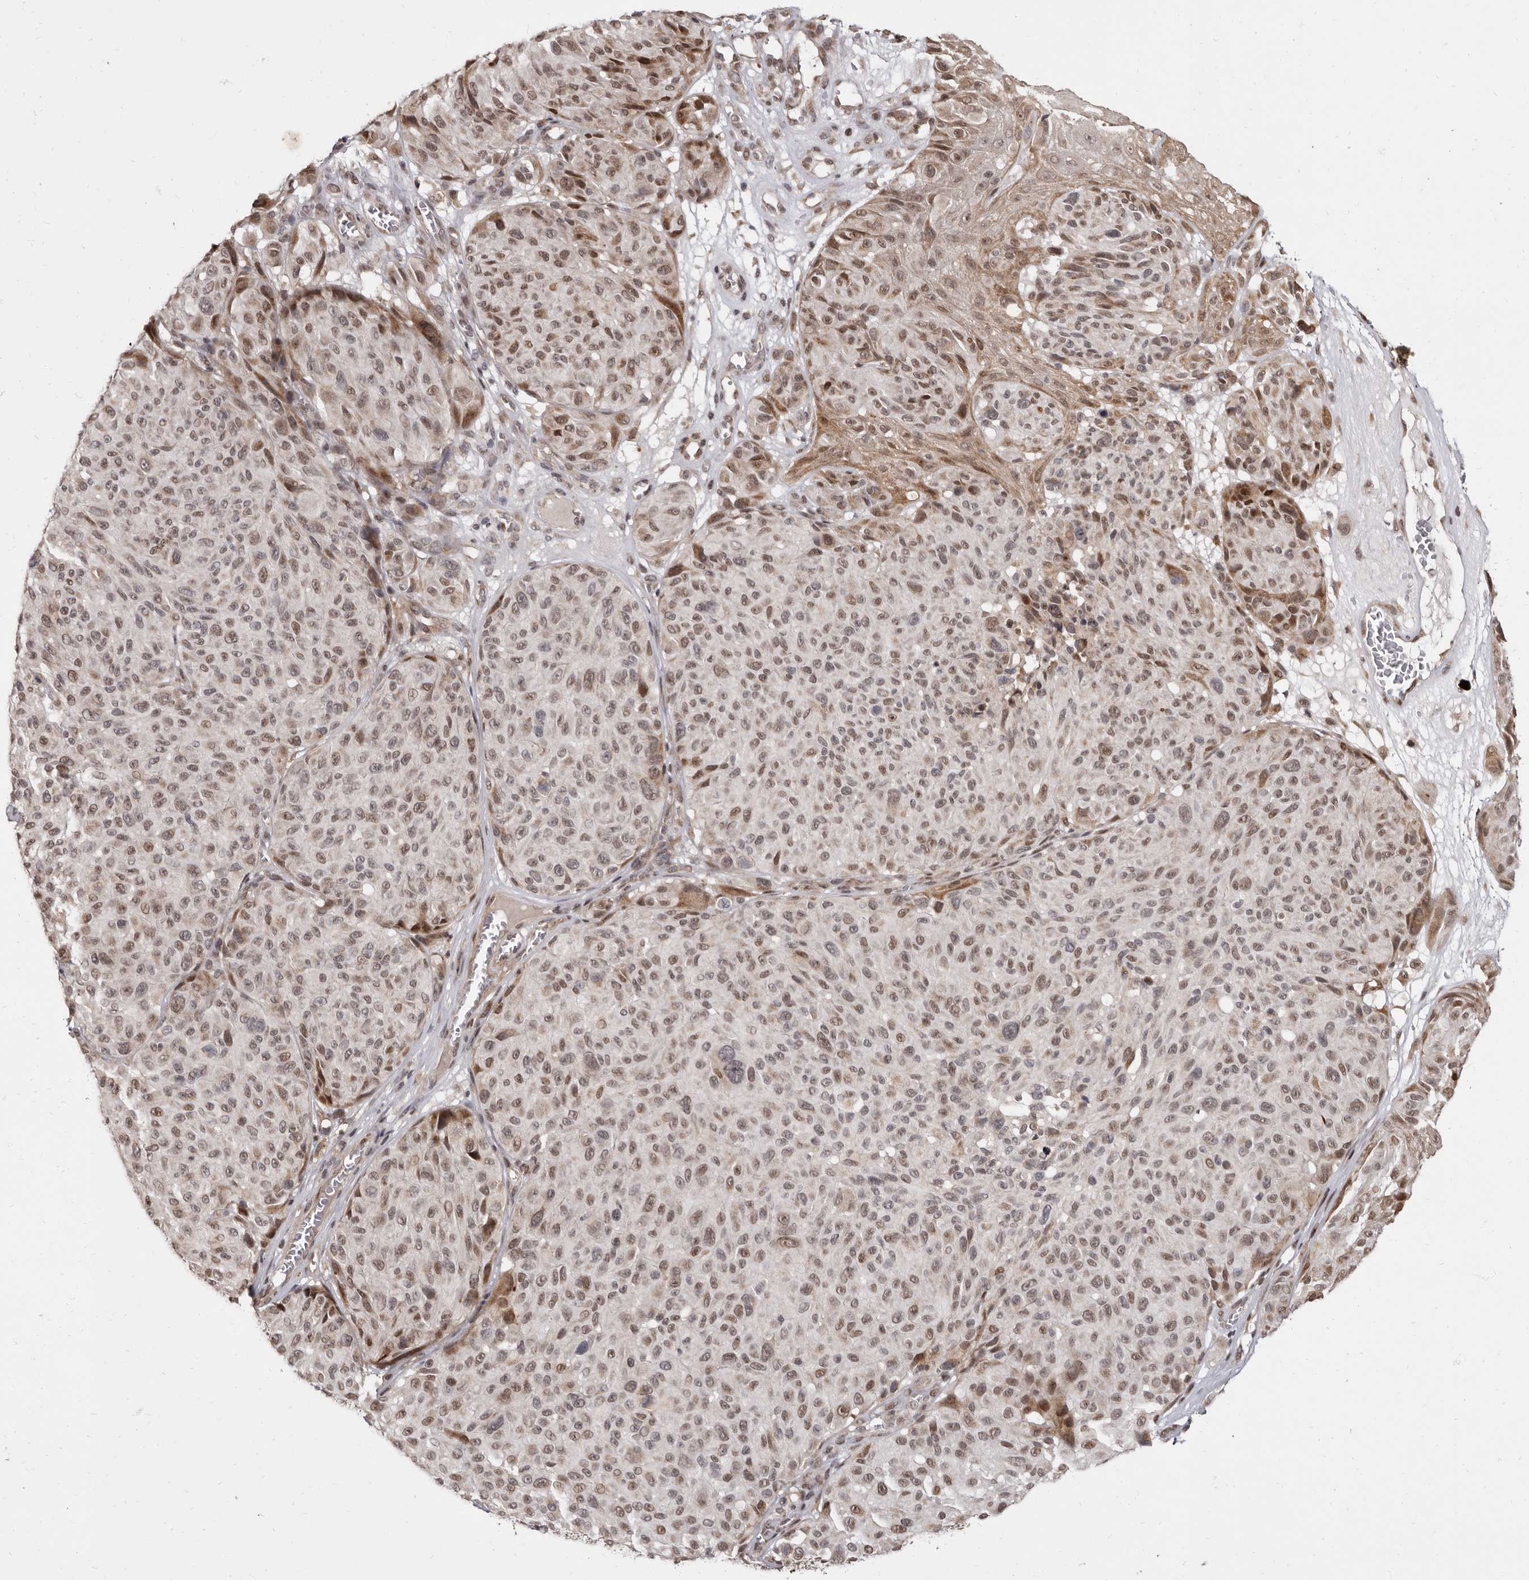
{"staining": {"intensity": "moderate", "quantity": "25%-75%", "location": "cytoplasmic/membranous,nuclear"}, "tissue": "melanoma", "cell_type": "Tumor cells", "image_type": "cancer", "snomed": [{"axis": "morphology", "description": "Malignant melanoma, NOS"}, {"axis": "topography", "description": "Skin"}], "caption": "Melanoma stained with DAB (3,3'-diaminobenzidine) IHC displays medium levels of moderate cytoplasmic/membranous and nuclear positivity in about 25%-75% of tumor cells. The protein is stained brown, and the nuclei are stained in blue (DAB (3,3'-diaminobenzidine) IHC with brightfield microscopy, high magnification).", "gene": "ZNF326", "patient": {"sex": "male", "age": 83}}